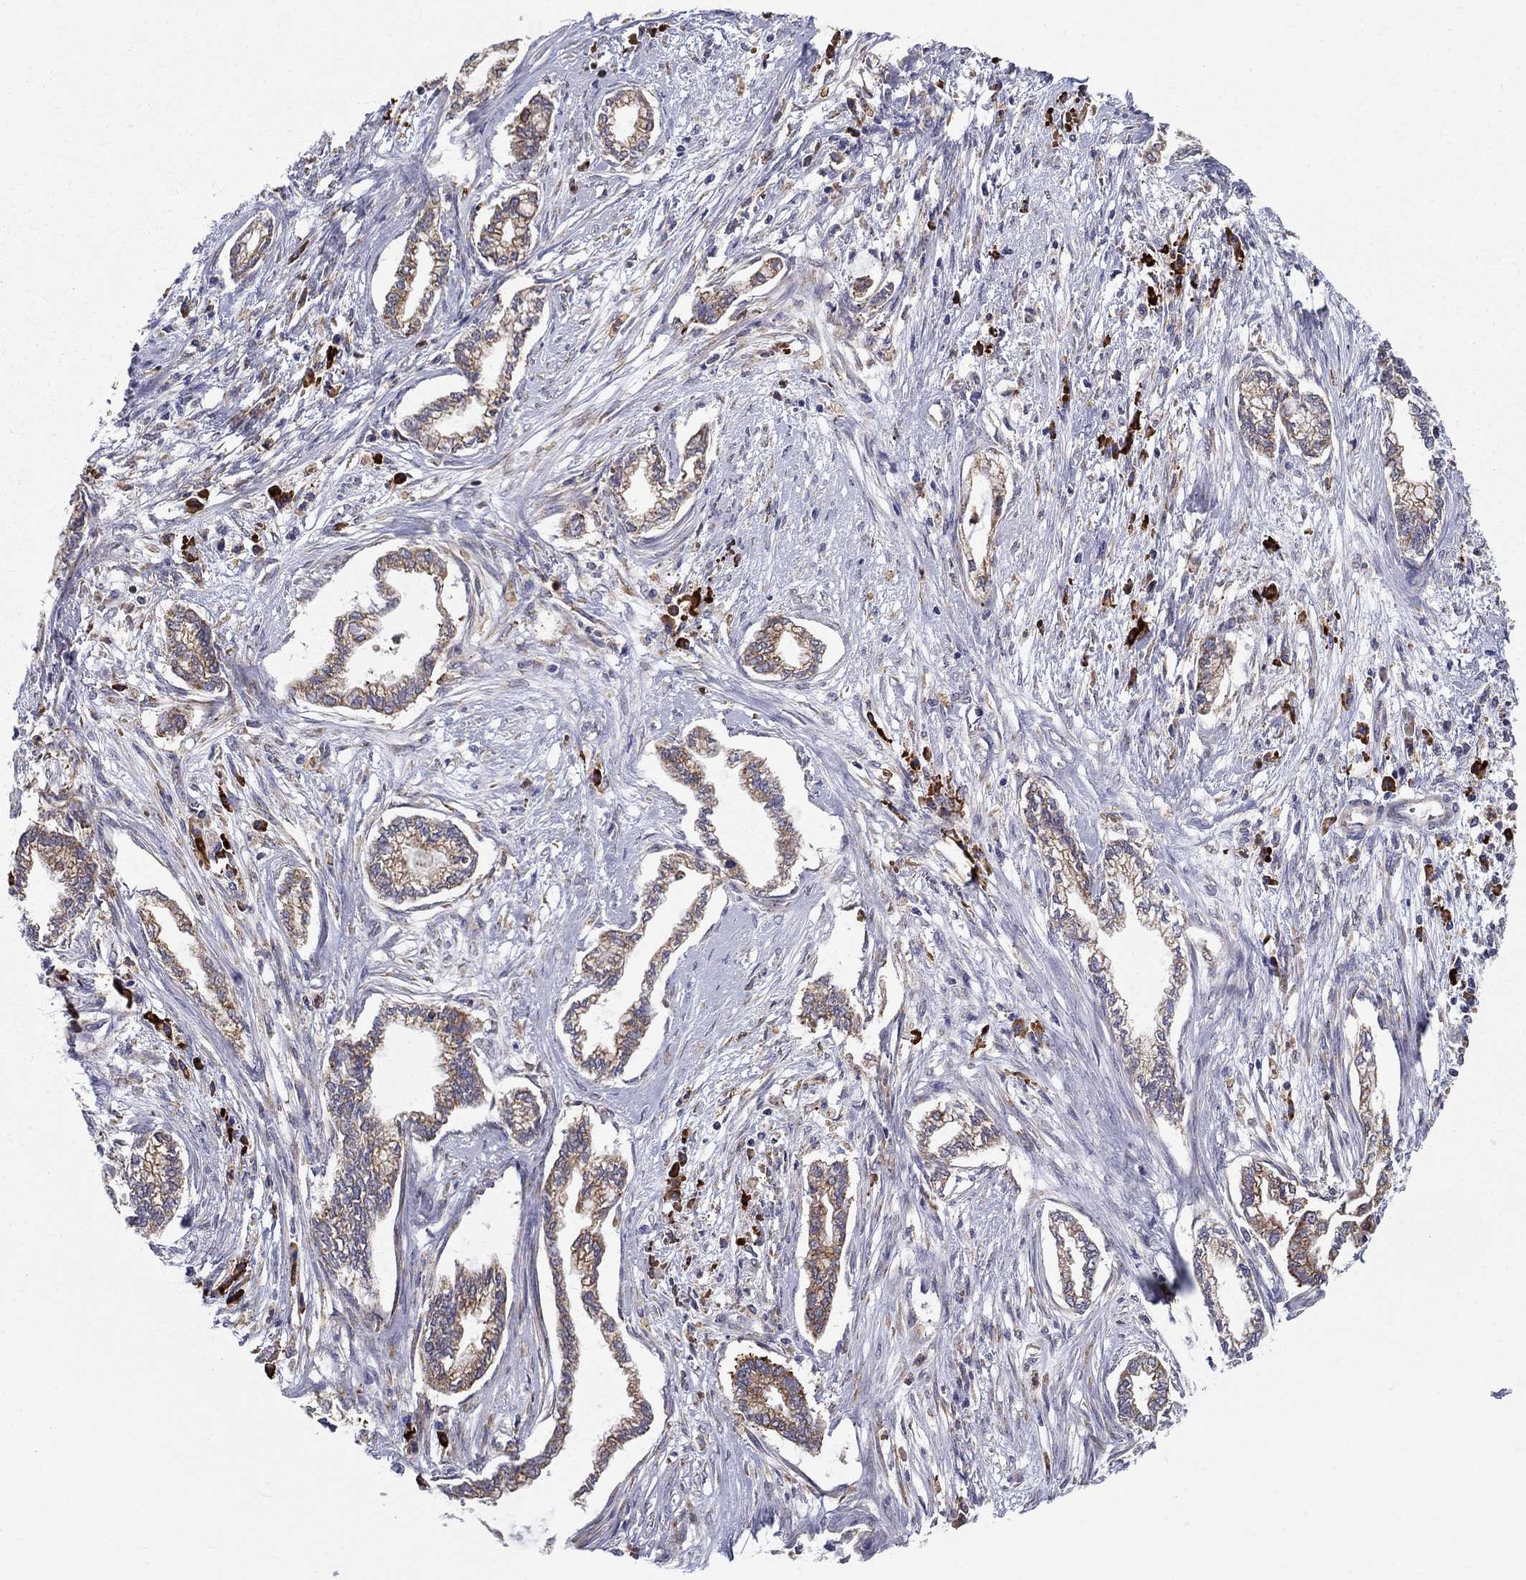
{"staining": {"intensity": "moderate", "quantity": "25%-75%", "location": "cytoplasmic/membranous"}, "tissue": "cervical cancer", "cell_type": "Tumor cells", "image_type": "cancer", "snomed": [{"axis": "morphology", "description": "Adenocarcinoma, NOS"}, {"axis": "topography", "description": "Cervix"}], "caption": "A high-resolution histopathology image shows immunohistochemistry staining of cervical adenocarcinoma, which exhibits moderate cytoplasmic/membranous staining in approximately 25%-75% of tumor cells. (brown staining indicates protein expression, while blue staining denotes nuclei).", "gene": "PRDX4", "patient": {"sex": "female", "age": 62}}